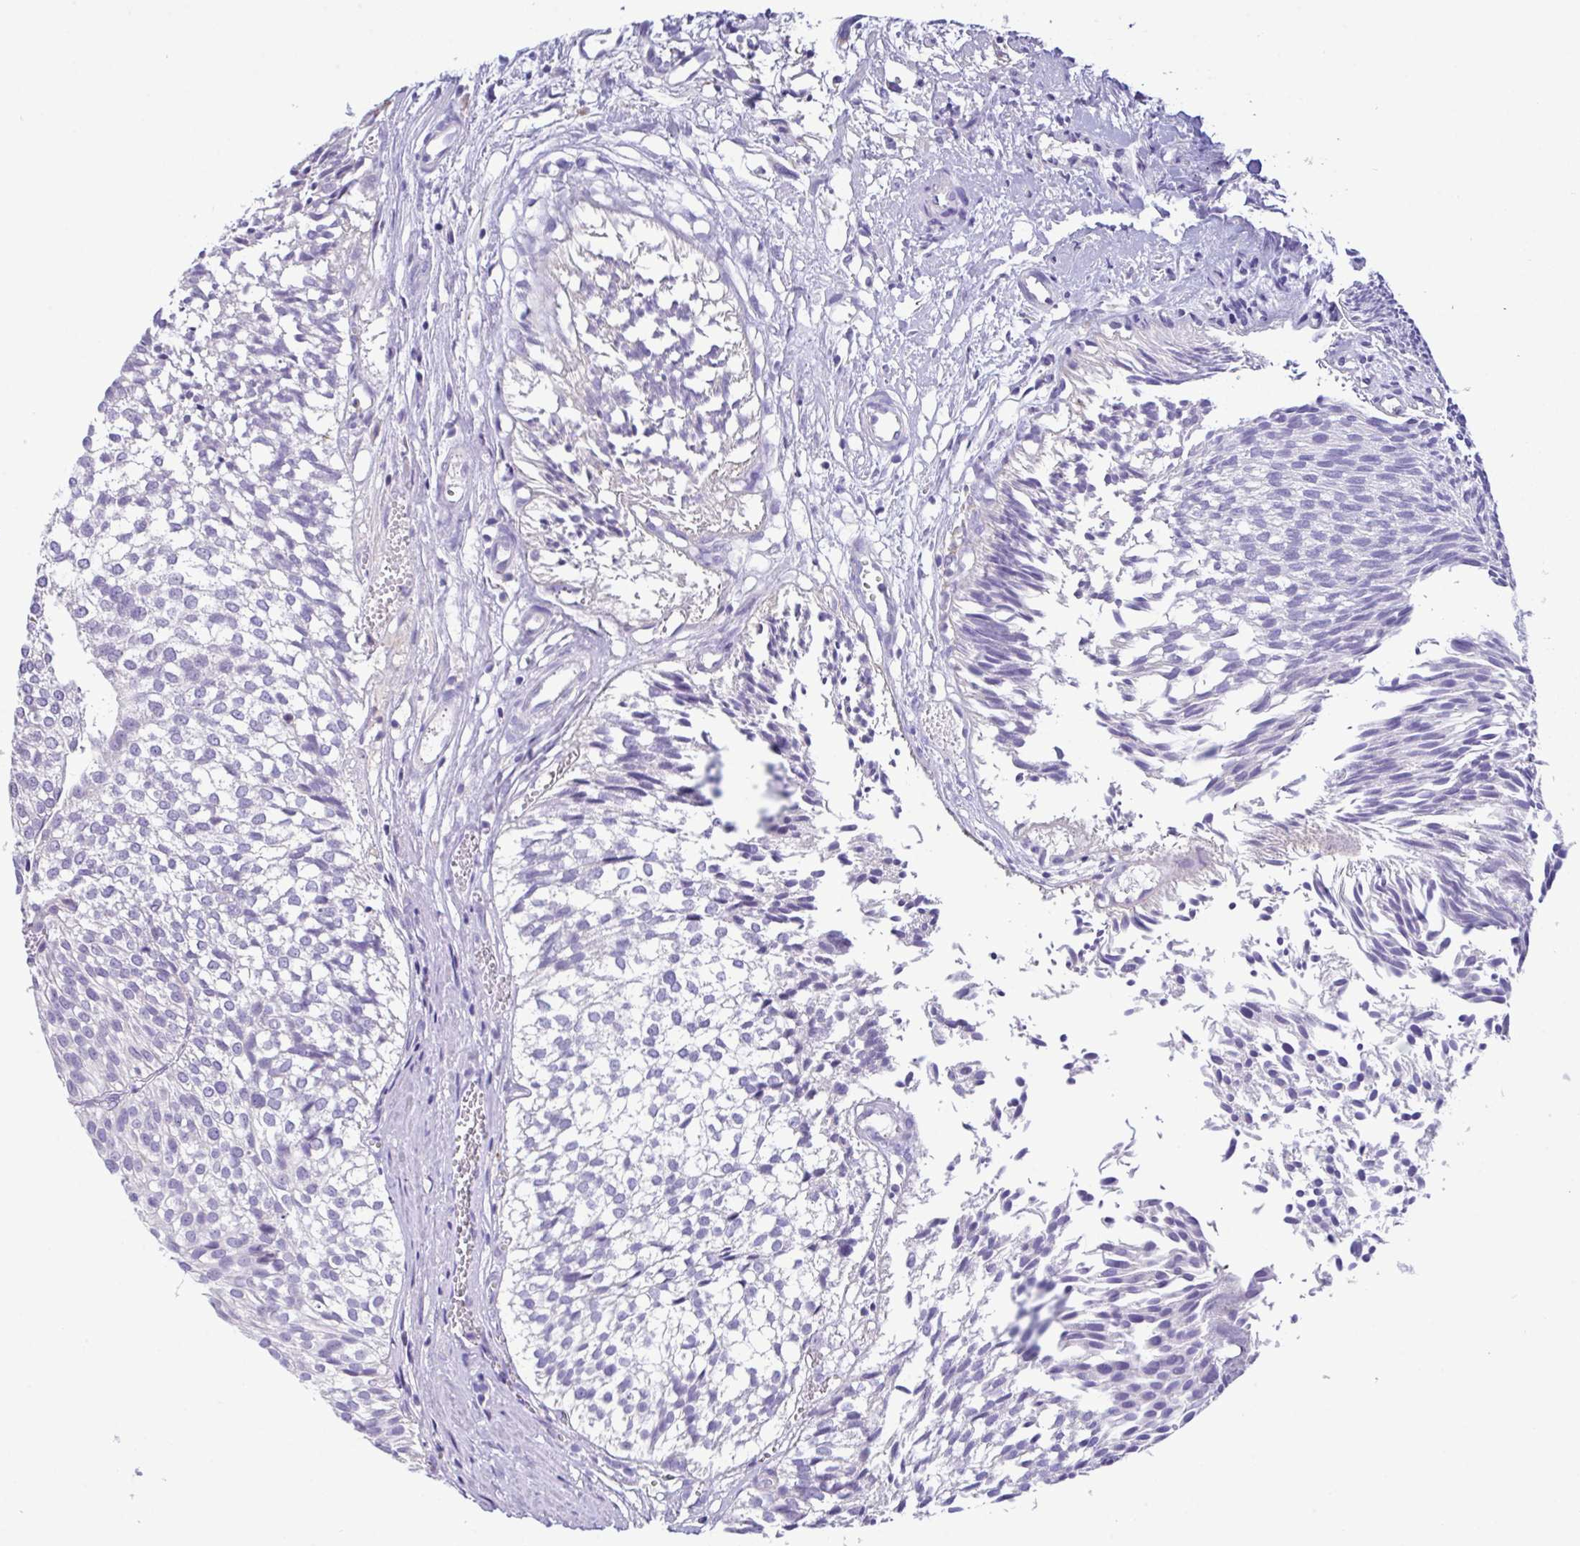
{"staining": {"intensity": "negative", "quantity": "none", "location": "none"}, "tissue": "urothelial cancer", "cell_type": "Tumor cells", "image_type": "cancer", "snomed": [{"axis": "morphology", "description": "Urothelial carcinoma, Low grade"}, {"axis": "topography", "description": "Urinary bladder"}], "caption": "Tumor cells show no significant protein staining in urothelial cancer.", "gene": "CA10", "patient": {"sex": "male", "age": 91}}